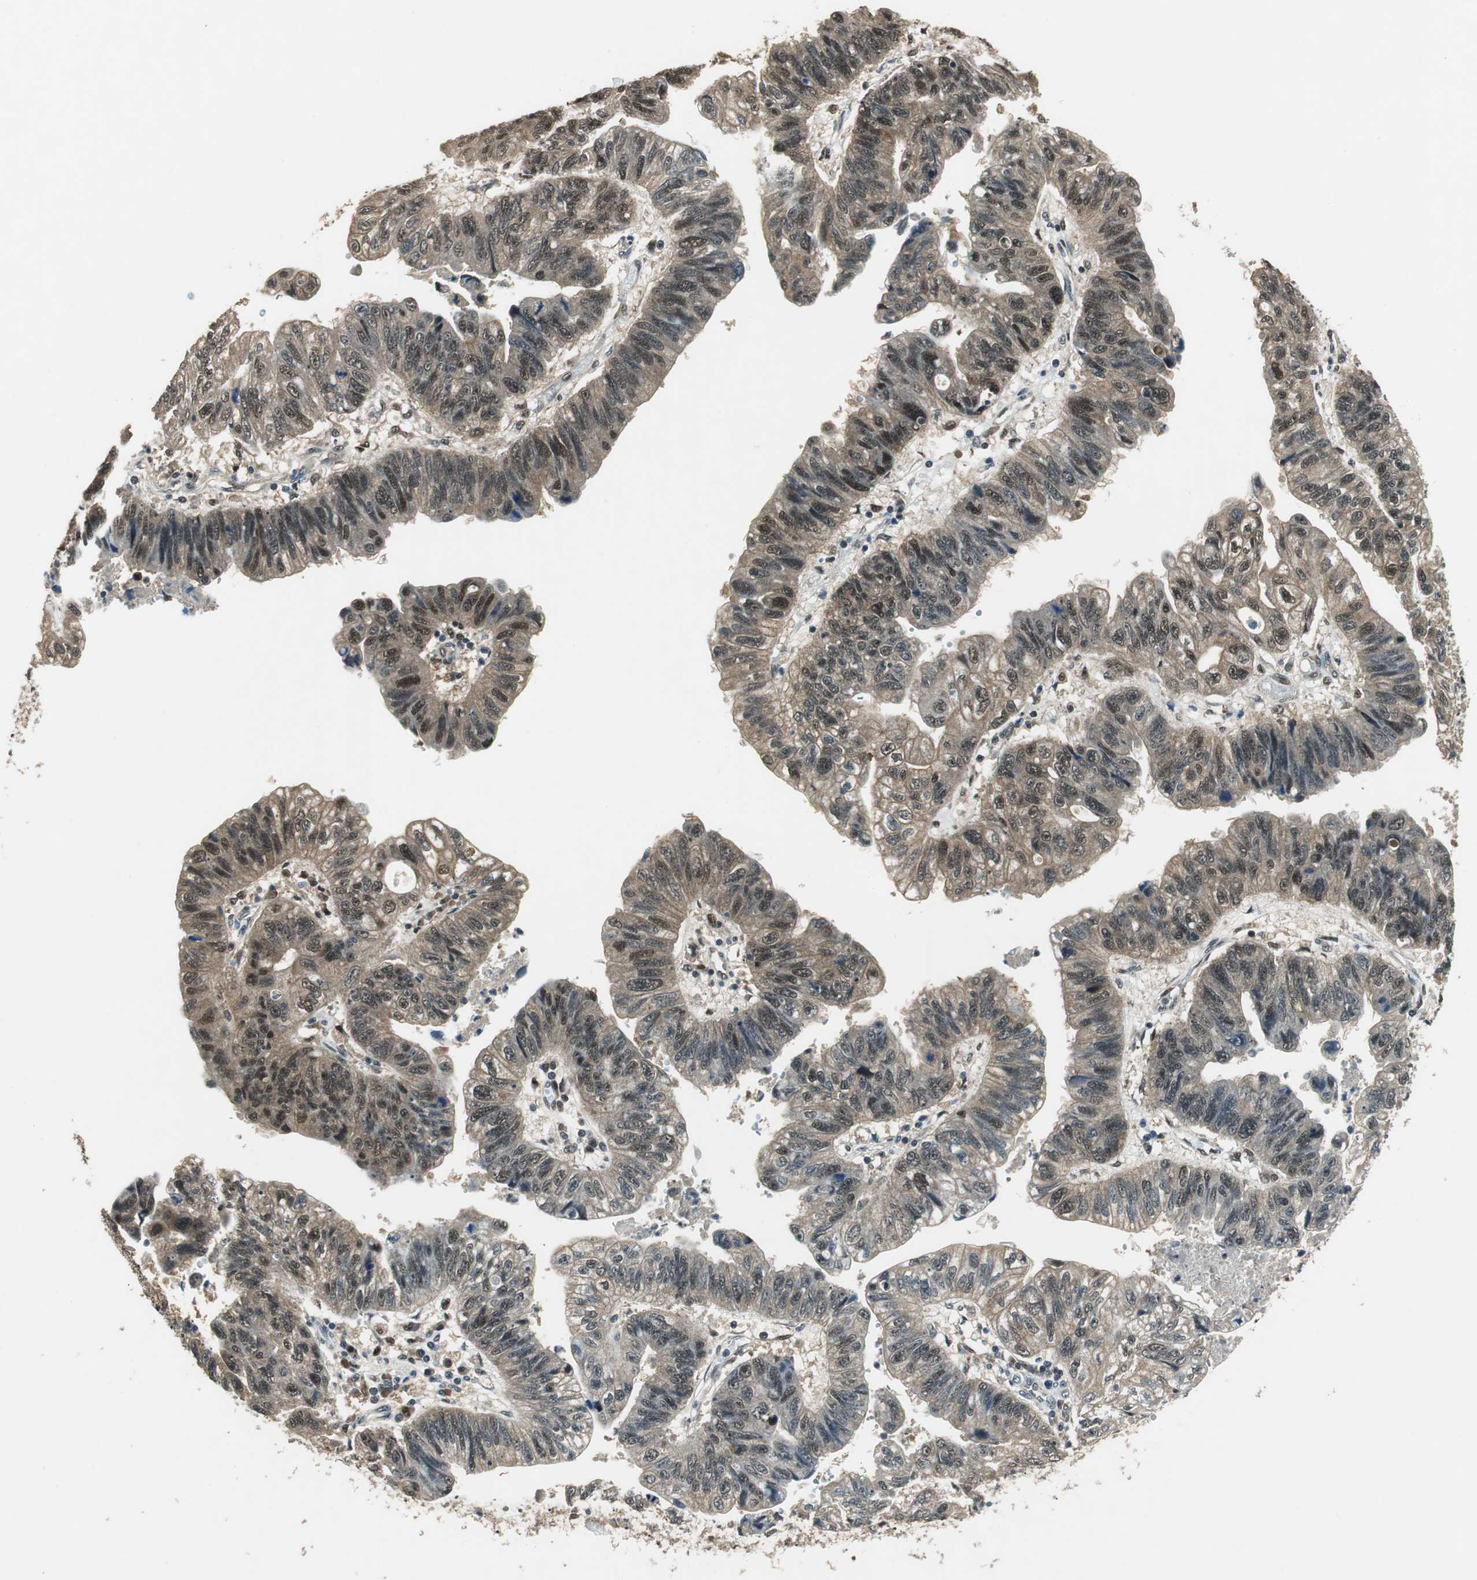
{"staining": {"intensity": "weak", "quantity": ">75%", "location": "cytoplasmic/membranous,nuclear"}, "tissue": "stomach cancer", "cell_type": "Tumor cells", "image_type": "cancer", "snomed": [{"axis": "morphology", "description": "Adenocarcinoma, NOS"}, {"axis": "topography", "description": "Stomach"}], "caption": "An immunohistochemistry image of neoplastic tissue is shown. Protein staining in brown highlights weak cytoplasmic/membranous and nuclear positivity in stomach adenocarcinoma within tumor cells. (DAB (3,3'-diaminobenzidine) IHC with brightfield microscopy, high magnification).", "gene": "PSMB4", "patient": {"sex": "male", "age": 59}}